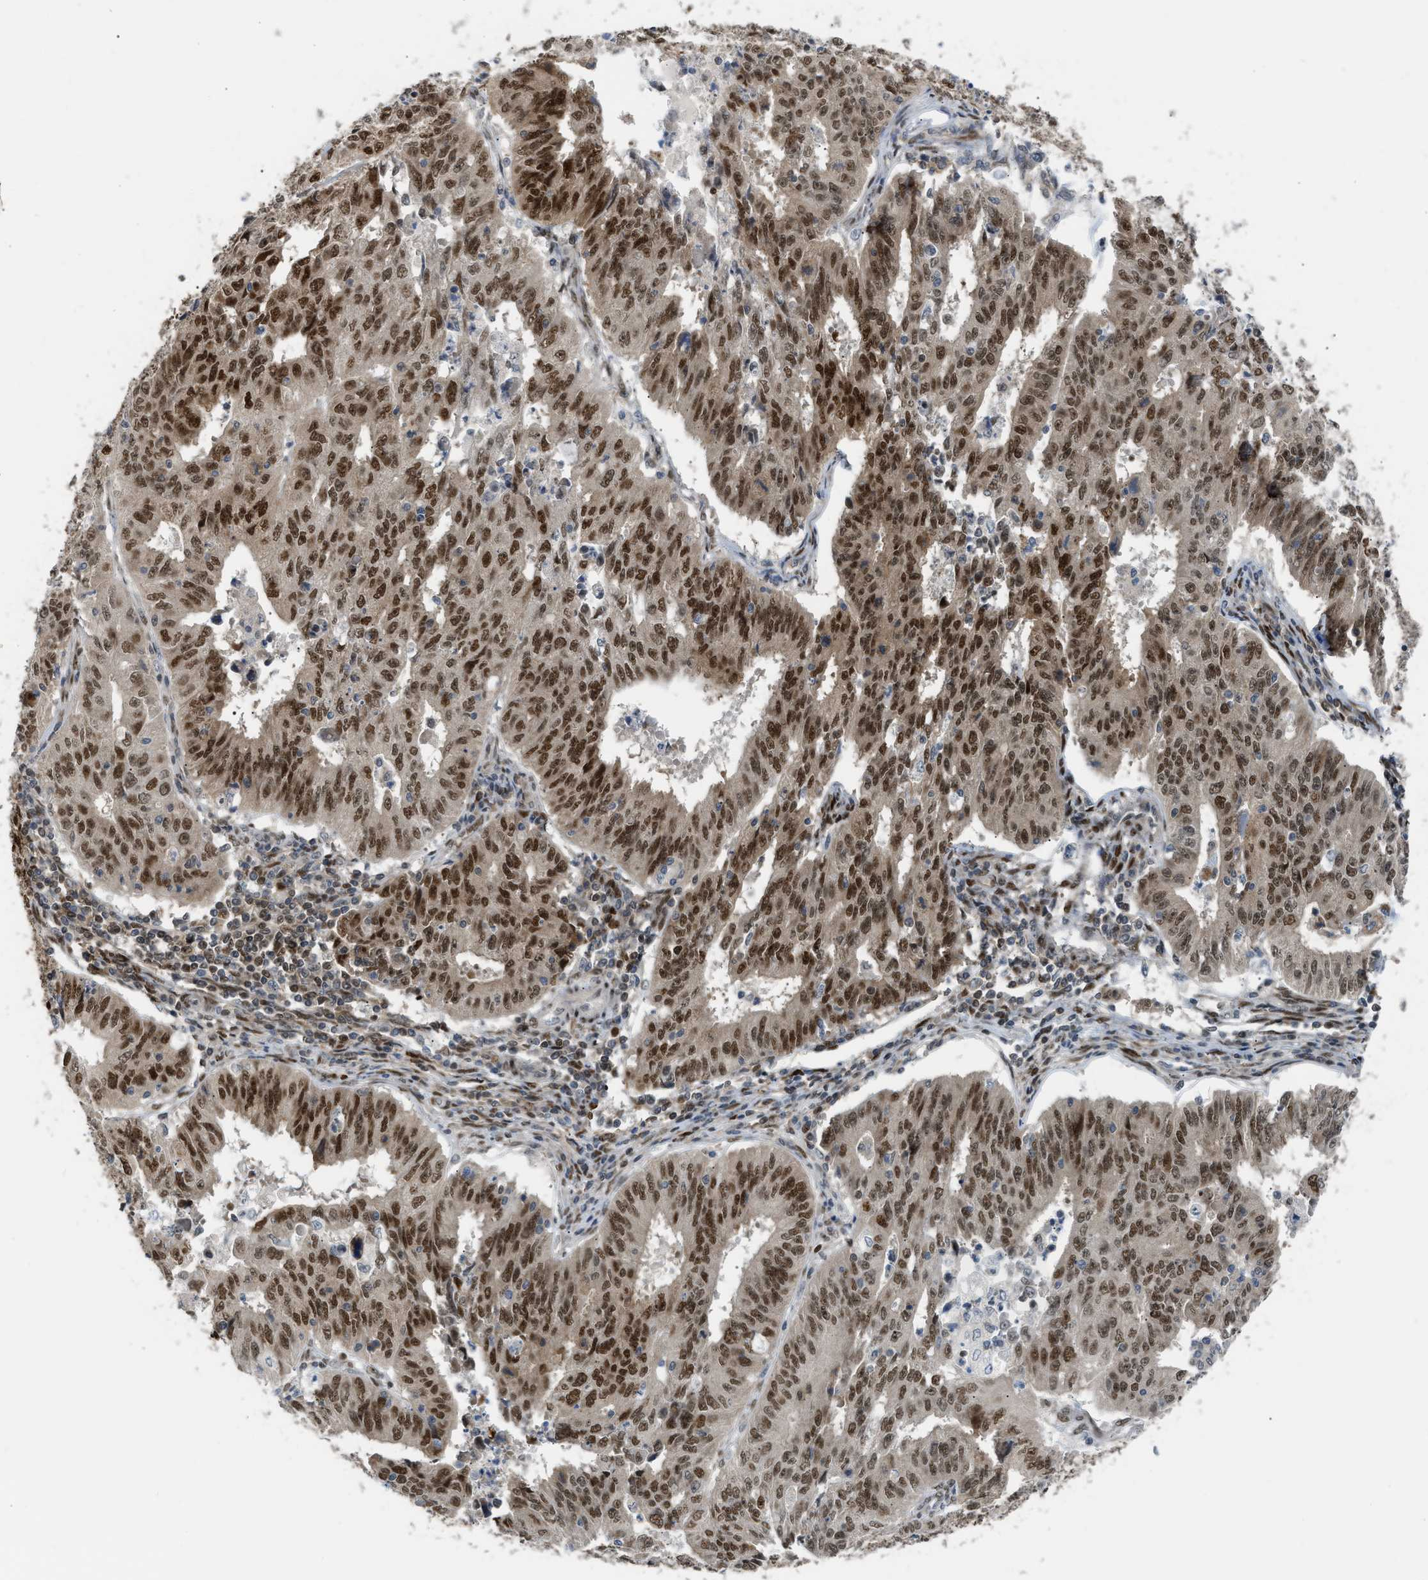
{"staining": {"intensity": "strong", "quantity": ">75%", "location": "nuclear"}, "tissue": "endometrial cancer", "cell_type": "Tumor cells", "image_type": "cancer", "snomed": [{"axis": "morphology", "description": "Adenocarcinoma, NOS"}, {"axis": "topography", "description": "Endometrium"}], "caption": "Brown immunohistochemical staining in human endometrial cancer demonstrates strong nuclear staining in about >75% of tumor cells.", "gene": "SSBP2", "patient": {"sex": "female", "age": 42}}